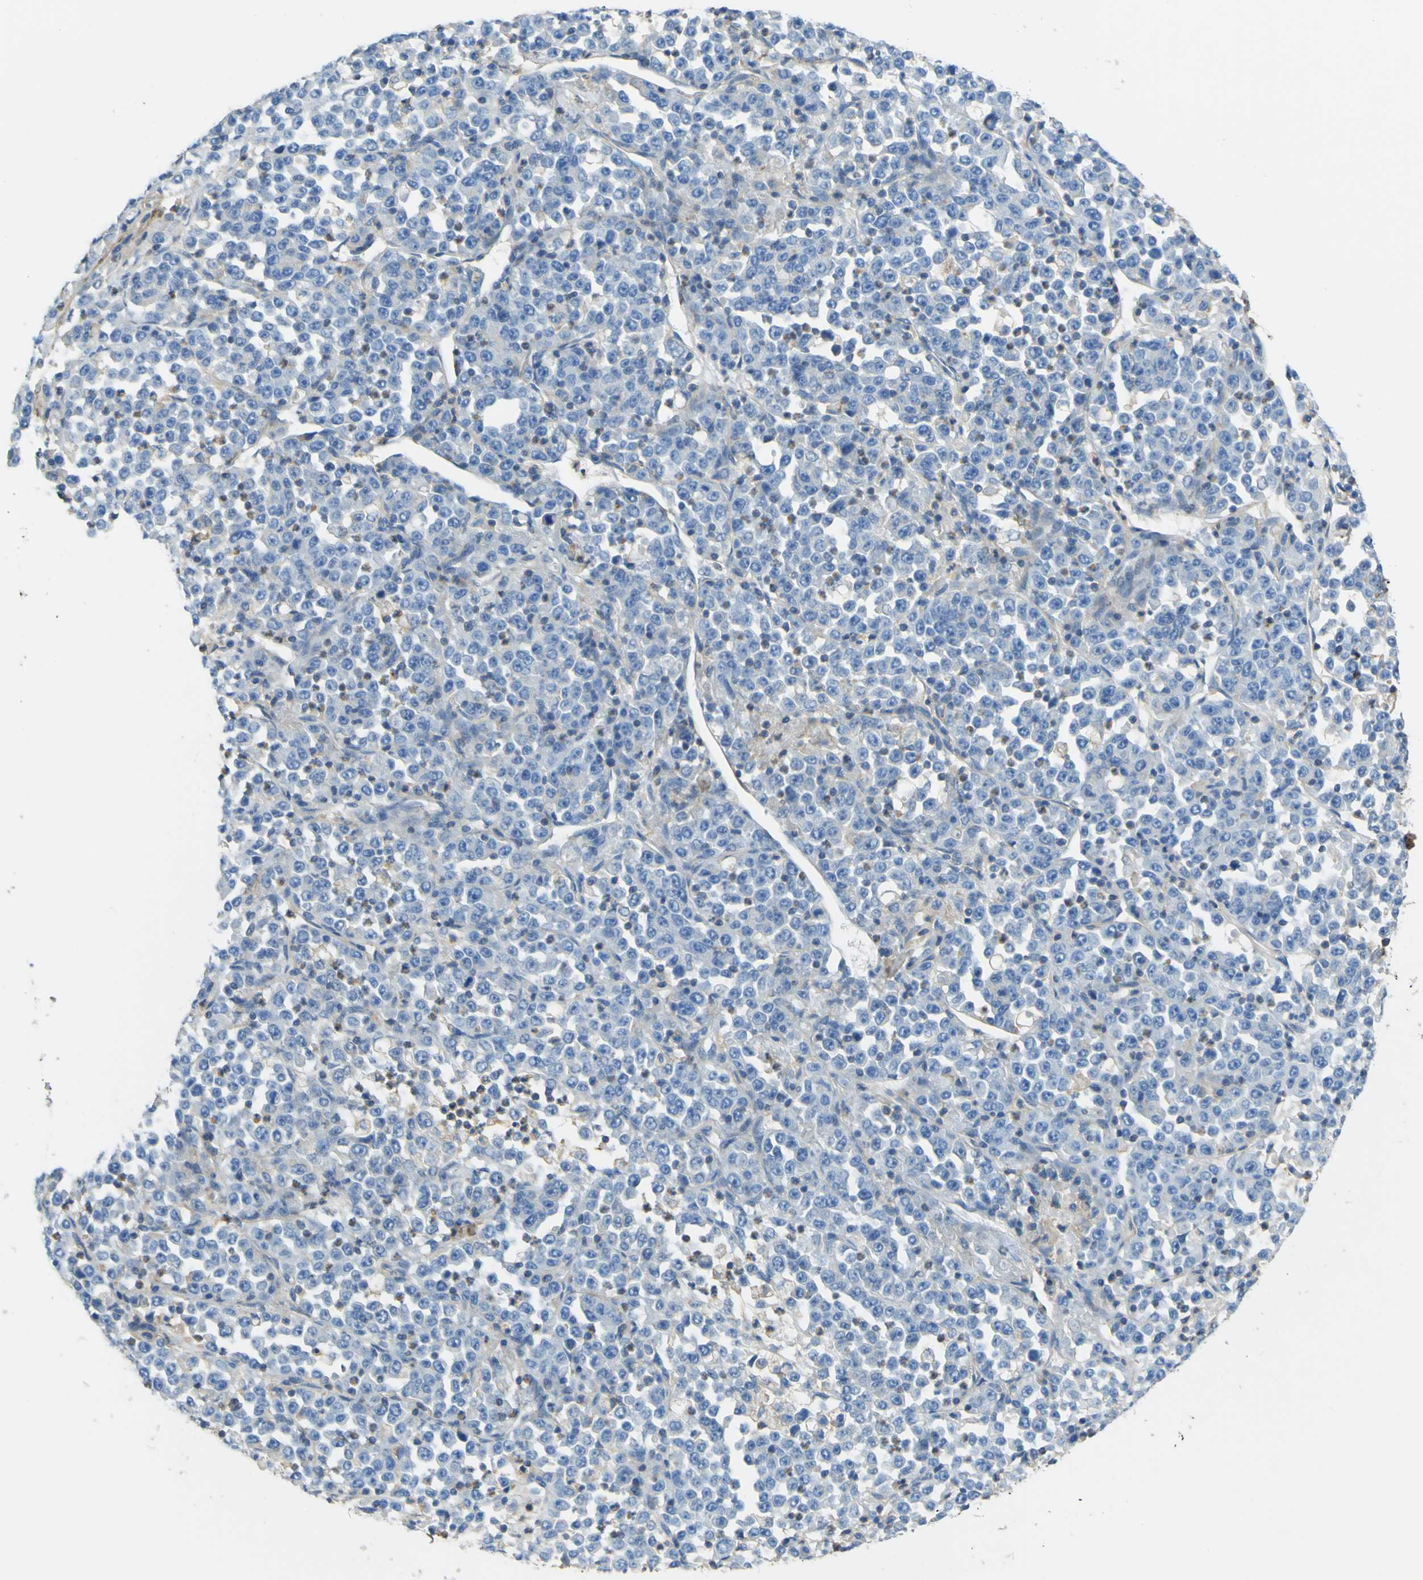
{"staining": {"intensity": "weak", "quantity": "<25%", "location": "cytoplasmic/membranous"}, "tissue": "stomach cancer", "cell_type": "Tumor cells", "image_type": "cancer", "snomed": [{"axis": "morphology", "description": "Normal tissue, NOS"}, {"axis": "morphology", "description": "Adenocarcinoma, NOS"}, {"axis": "topography", "description": "Stomach, upper"}, {"axis": "topography", "description": "Stomach"}], "caption": "Tumor cells are negative for protein expression in human stomach cancer. (DAB (3,3'-diaminobenzidine) immunohistochemistry (IHC) with hematoxylin counter stain).", "gene": "OGN", "patient": {"sex": "male", "age": 59}}